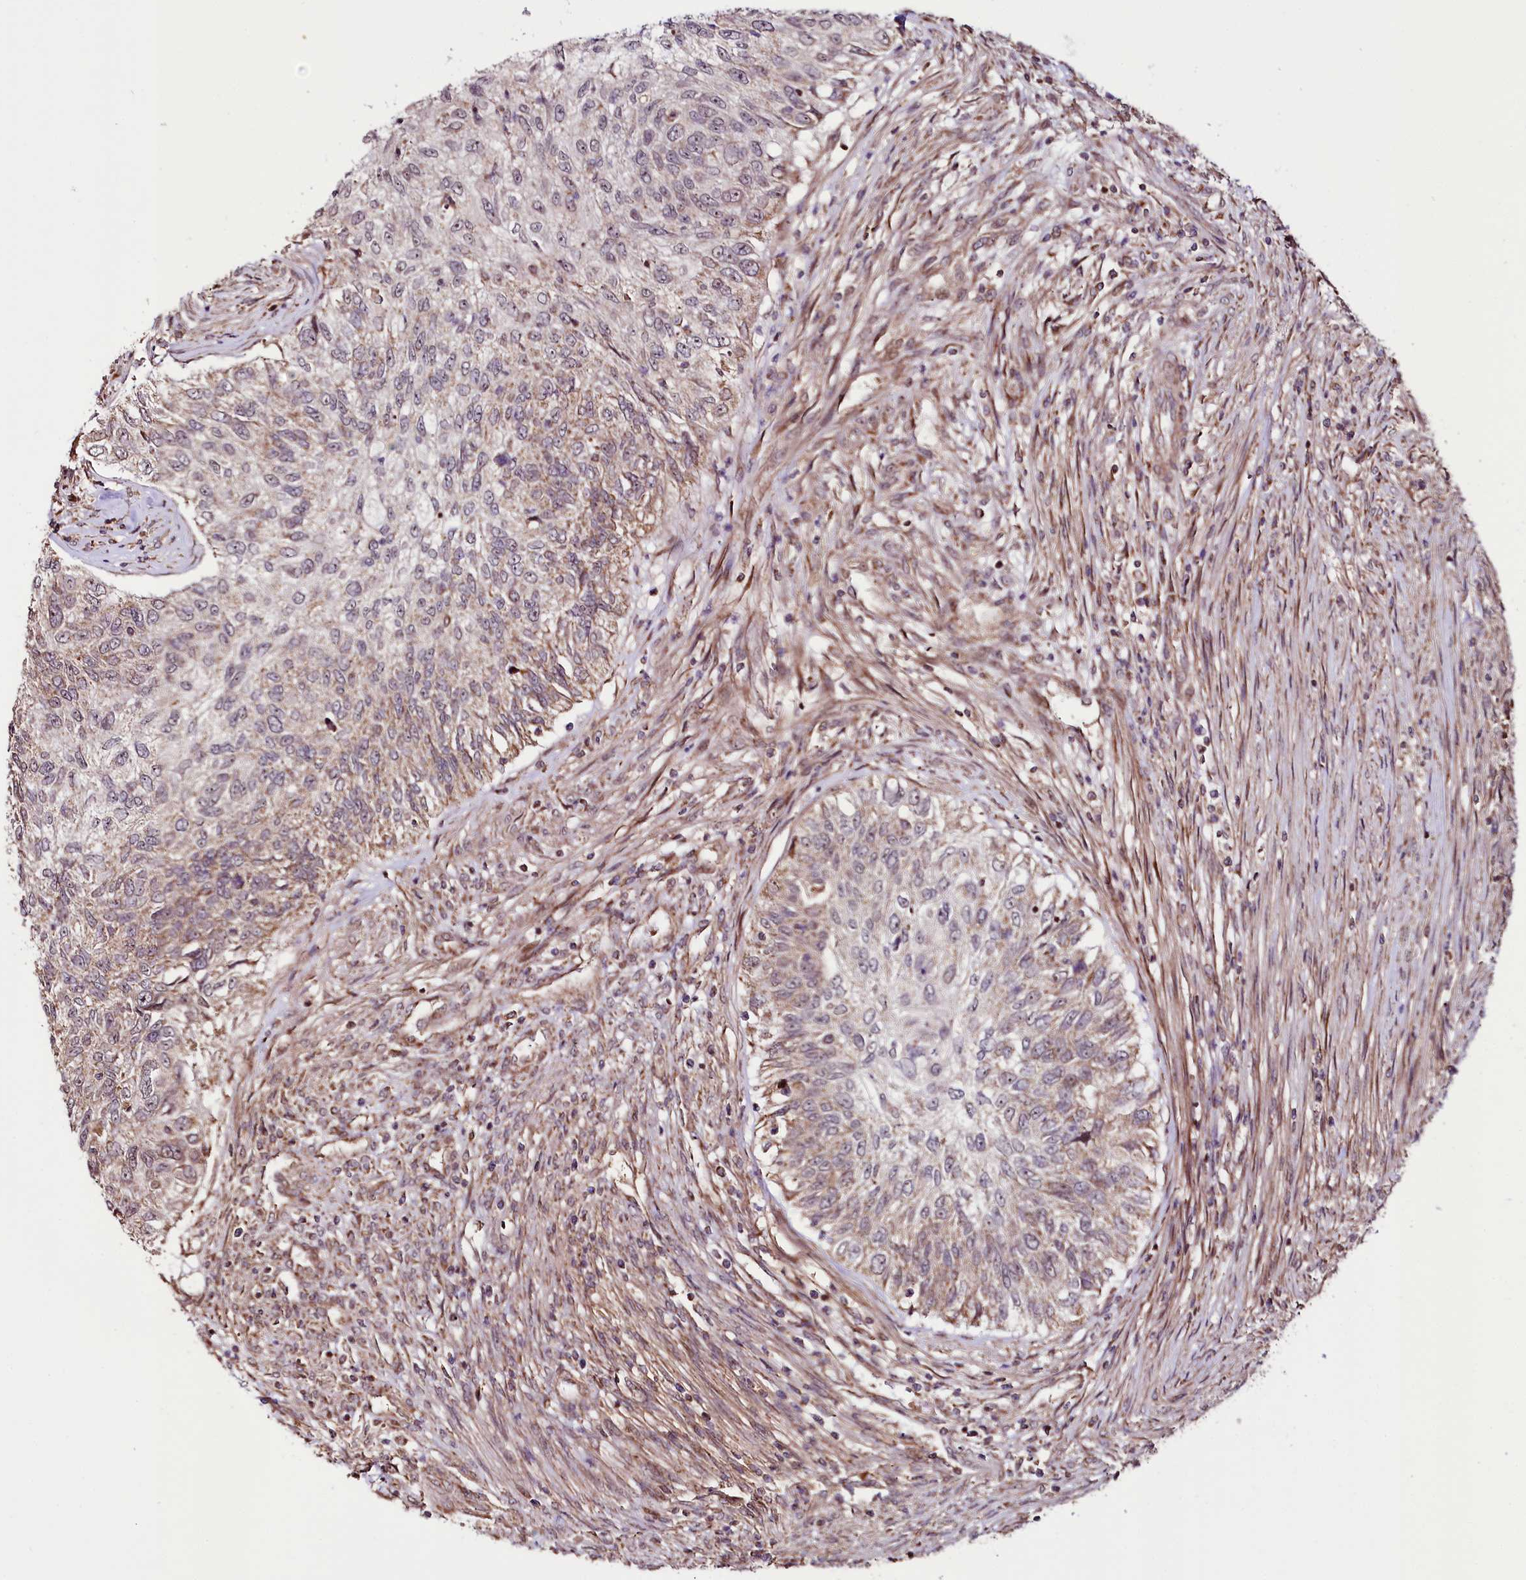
{"staining": {"intensity": "weak", "quantity": "25%-75%", "location": "cytoplasmic/membranous"}, "tissue": "urothelial cancer", "cell_type": "Tumor cells", "image_type": "cancer", "snomed": [{"axis": "morphology", "description": "Urothelial carcinoma, High grade"}, {"axis": "topography", "description": "Urinary bladder"}], "caption": "About 25%-75% of tumor cells in human high-grade urothelial carcinoma reveal weak cytoplasmic/membranous protein expression as visualized by brown immunohistochemical staining.", "gene": "ST7", "patient": {"sex": "female", "age": 60}}